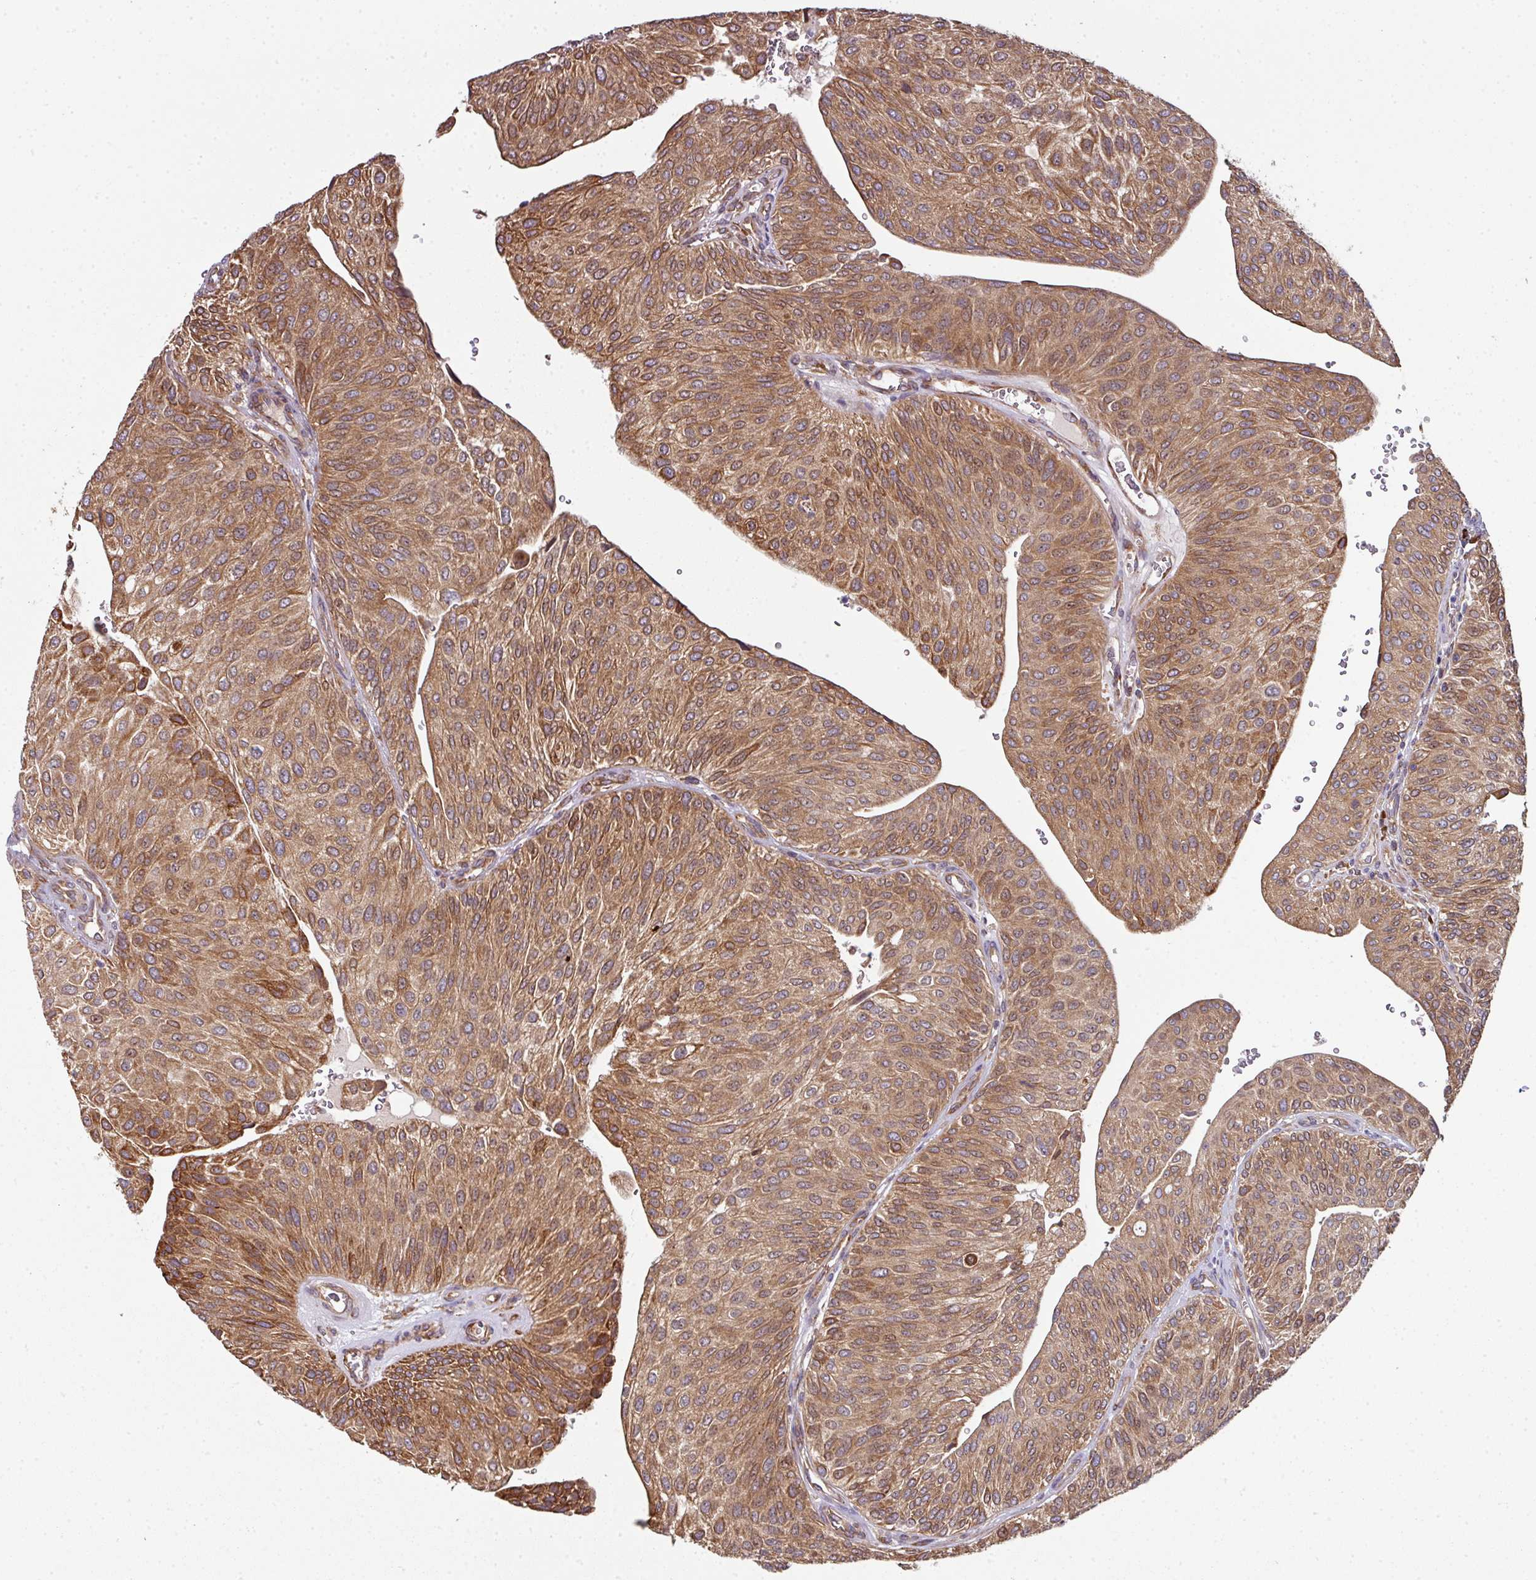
{"staining": {"intensity": "moderate", "quantity": ">75%", "location": "cytoplasmic/membranous"}, "tissue": "urothelial cancer", "cell_type": "Tumor cells", "image_type": "cancer", "snomed": [{"axis": "morphology", "description": "Urothelial carcinoma, NOS"}, {"axis": "topography", "description": "Urinary bladder"}], "caption": "IHC of human transitional cell carcinoma shows medium levels of moderate cytoplasmic/membranous staining in about >75% of tumor cells. The protein is stained brown, and the nuclei are stained in blue (DAB (3,3'-diaminobenzidine) IHC with brightfield microscopy, high magnification).", "gene": "FAT4", "patient": {"sex": "male", "age": 67}}